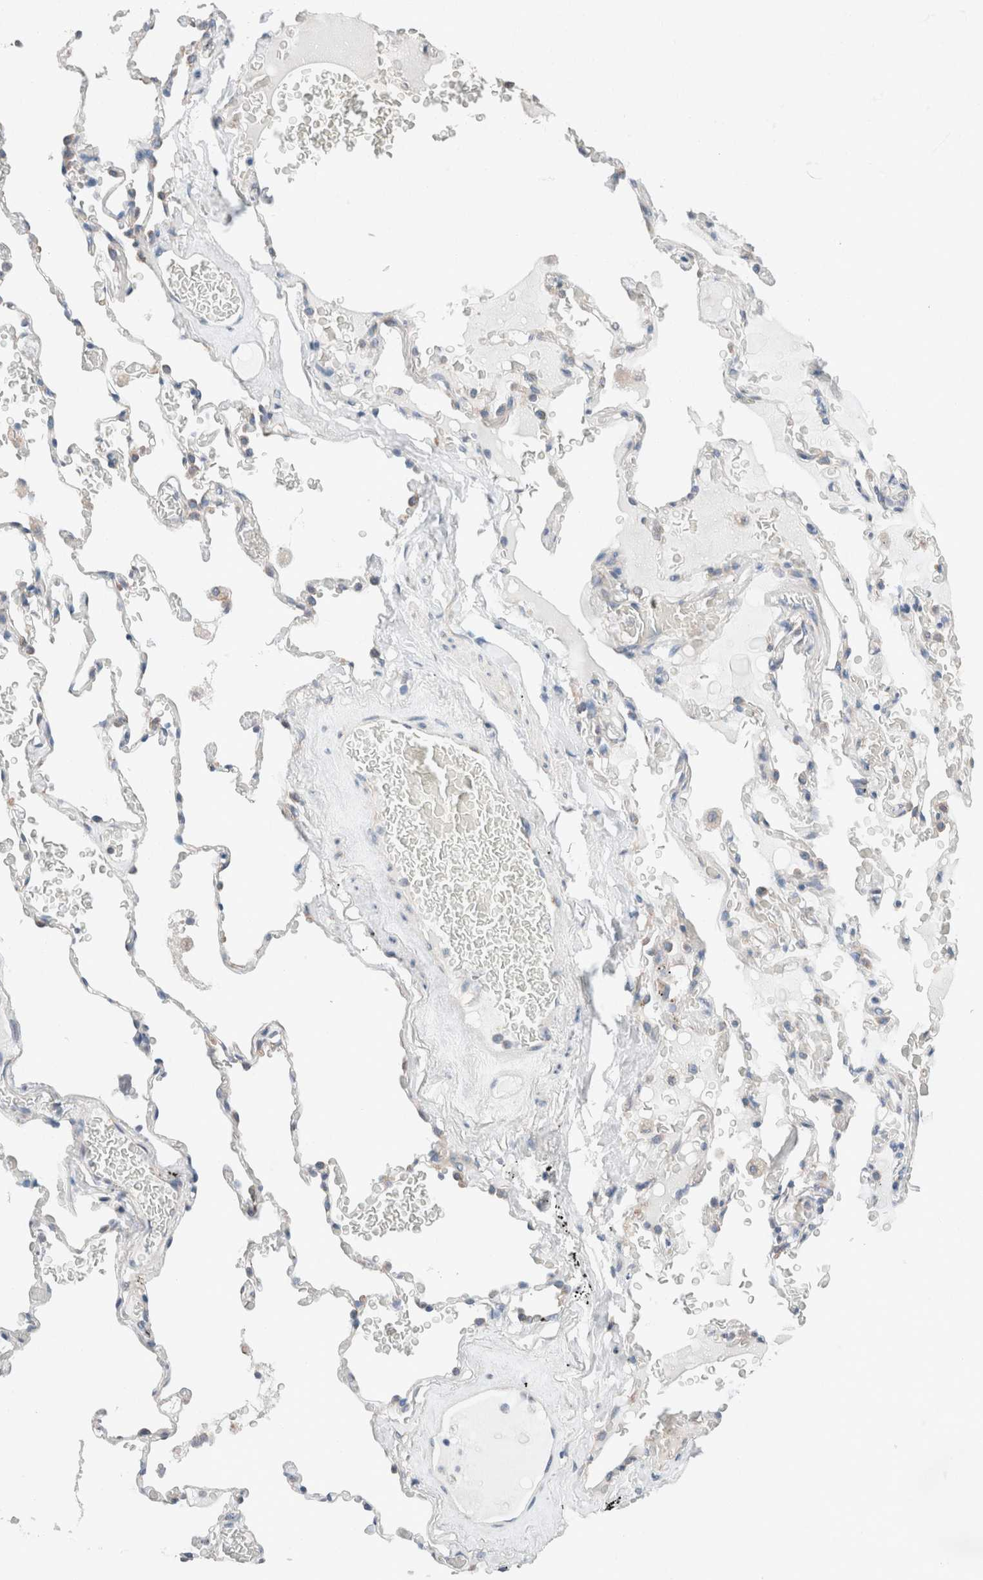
{"staining": {"intensity": "moderate", "quantity": "25%-75%", "location": "cytoplasmic/membranous"}, "tissue": "adipose tissue", "cell_type": "Adipocytes", "image_type": "normal", "snomed": [{"axis": "morphology", "description": "Normal tissue, NOS"}, {"axis": "topography", "description": "Cartilage tissue"}, {"axis": "topography", "description": "Lung"}], "caption": "A medium amount of moderate cytoplasmic/membranous staining is identified in approximately 25%-75% of adipocytes in normal adipose tissue. The protein is shown in brown color, while the nuclei are stained blue.", "gene": "CASC3", "patient": {"sex": "female", "age": 77}}